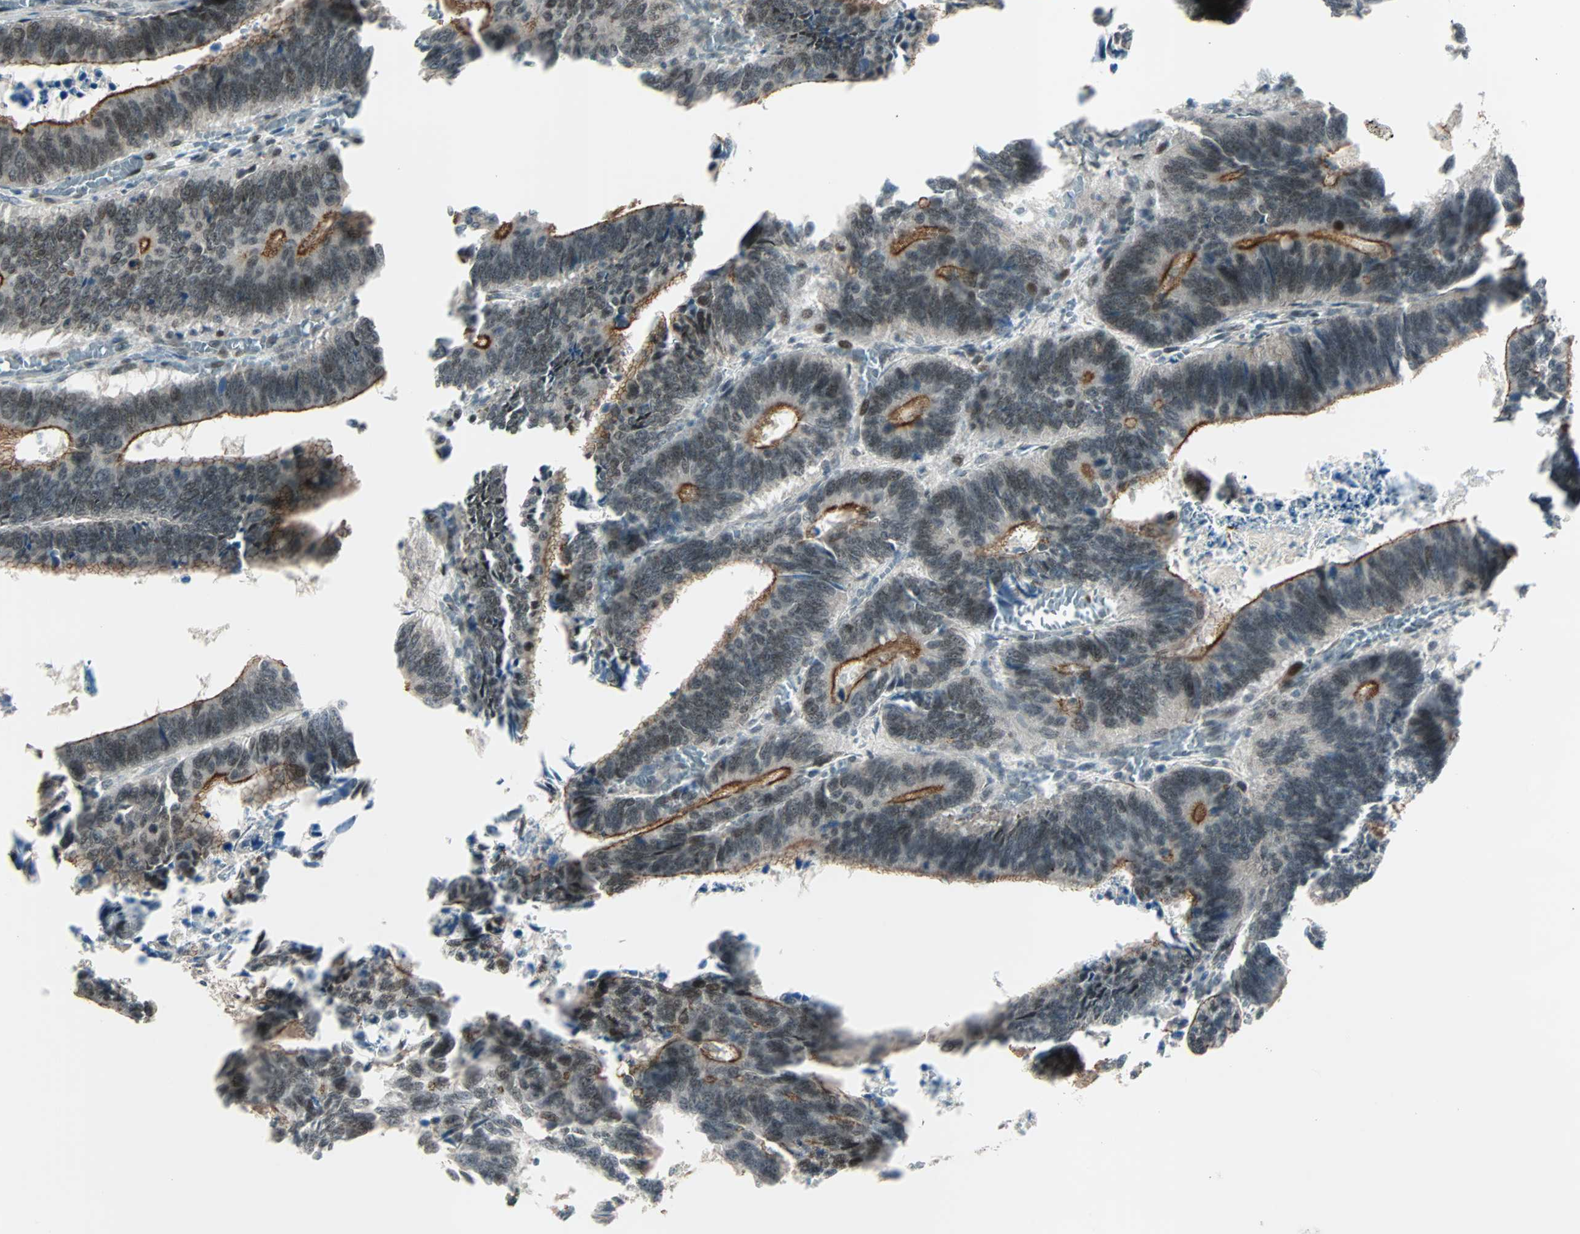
{"staining": {"intensity": "moderate", "quantity": "<25%", "location": "cytoplasmic/membranous"}, "tissue": "colorectal cancer", "cell_type": "Tumor cells", "image_type": "cancer", "snomed": [{"axis": "morphology", "description": "Adenocarcinoma, NOS"}, {"axis": "topography", "description": "Colon"}], "caption": "A low amount of moderate cytoplasmic/membranous expression is identified in approximately <25% of tumor cells in colorectal cancer tissue.", "gene": "CBX4", "patient": {"sex": "male", "age": 72}}